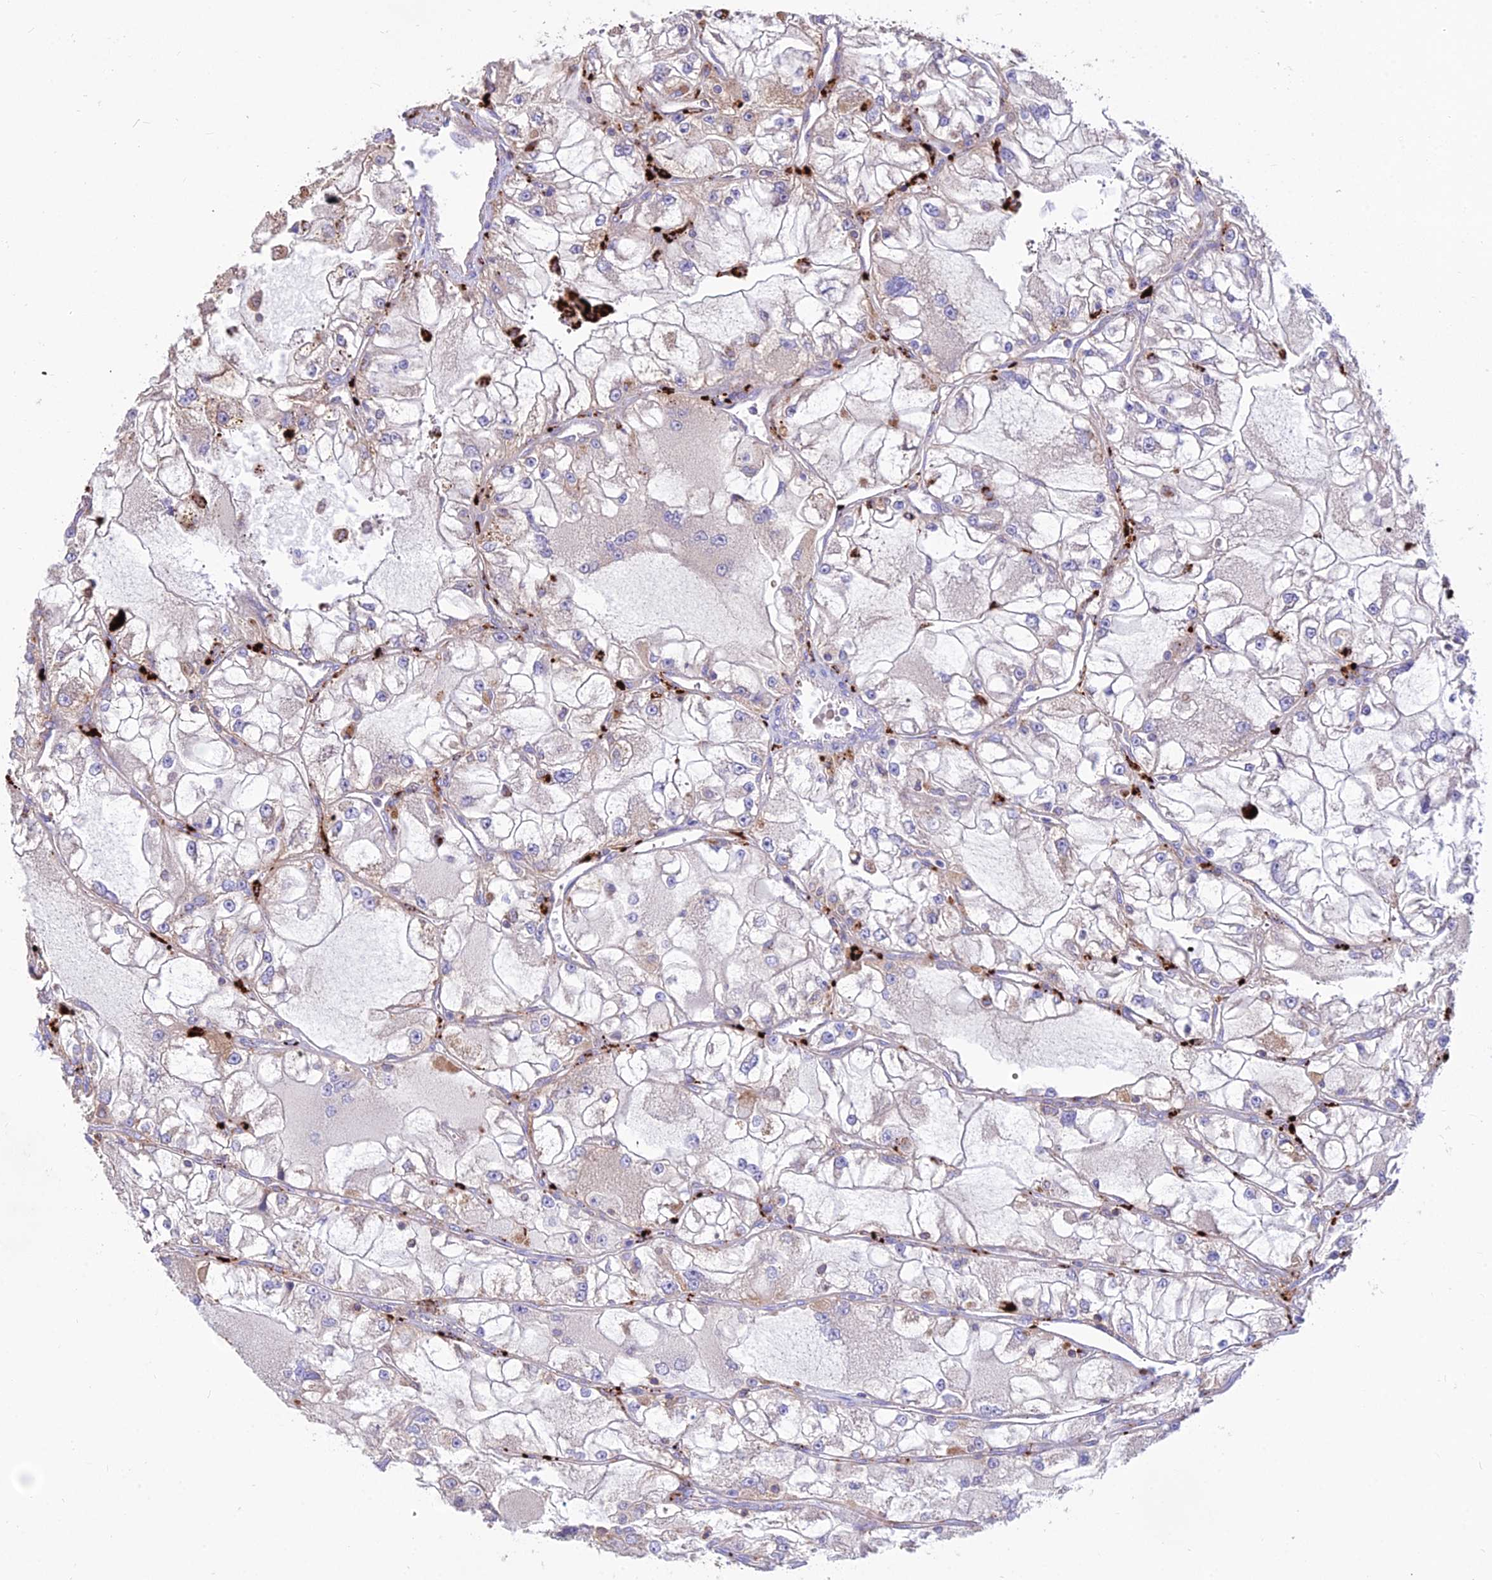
{"staining": {"intensity": "weak", "quantity": "<25%", "location": "cytoplasmic/membranous"}, "tissue": "renal cancer", "cell_type": "Tumor cells", "image_type": "cancer", "snomed": [{"axis": "morphology", "description": "Adenocarcinoma, NOS"}, {"axis": "topography", "description": "Kidney"}], "caption": "Histopathology image shows no significant protein positivity in tumor cells of adenocarcinoma (renal). (DAB IHC with hematoxylin counter stain).", "gene": "PNLIPRP3", "patient": {"sex": "female", "age": 72}}